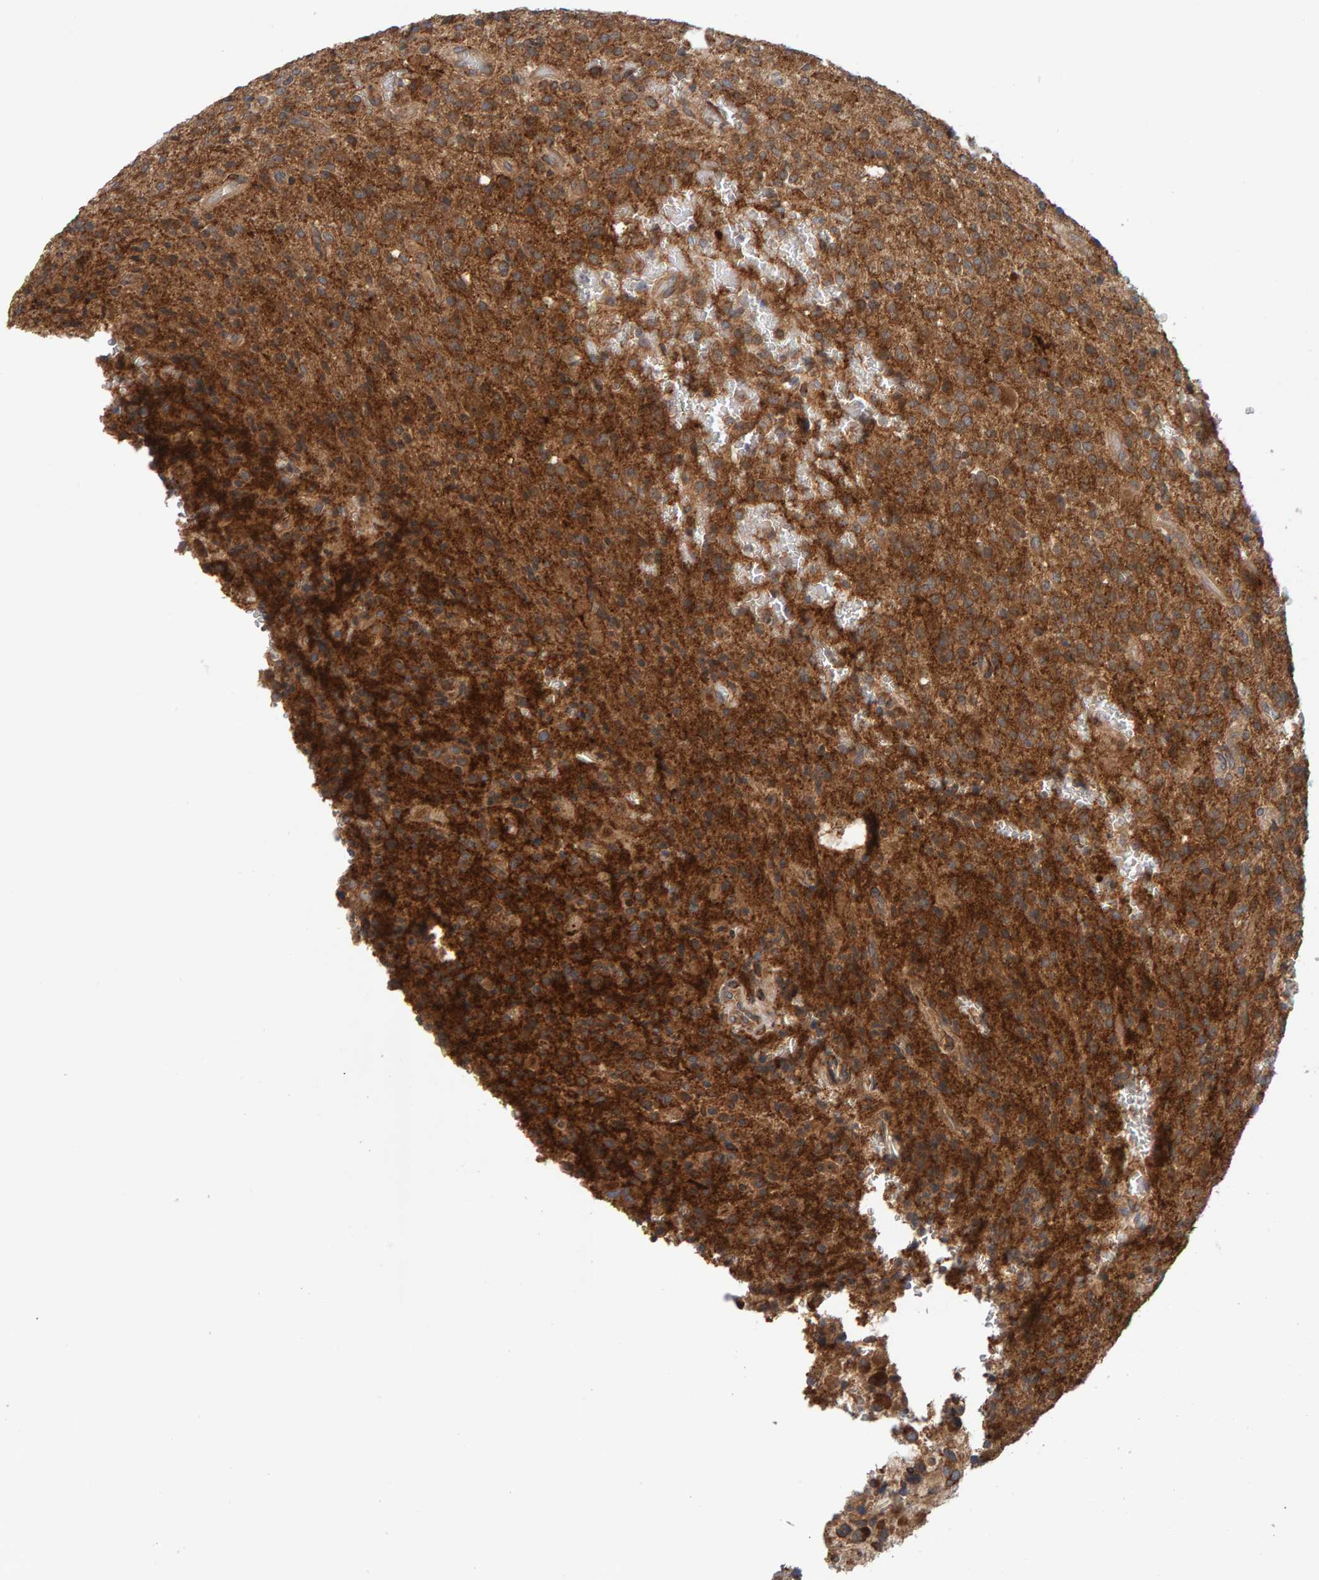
{"staining": {"intensity": "strong", "quantity": ">75%", "location": "cytoplasmic/membranous"}, "tissue": "glioma", "cell_type": "Tumor cells", "image_type": "cancer", "snomed": [{"axis": "morphology", "description": "Glioma, malignant, High grade"}, {"axis": "topography", "description": "Brain"}], "caption": "Strong cytoplasmic/membranous protein expression is present in about >75% of tumor cells in malignant glioma (high-grade).", "gene": "BAIAP2", "patient": {"sex": "male", "age": 34}}